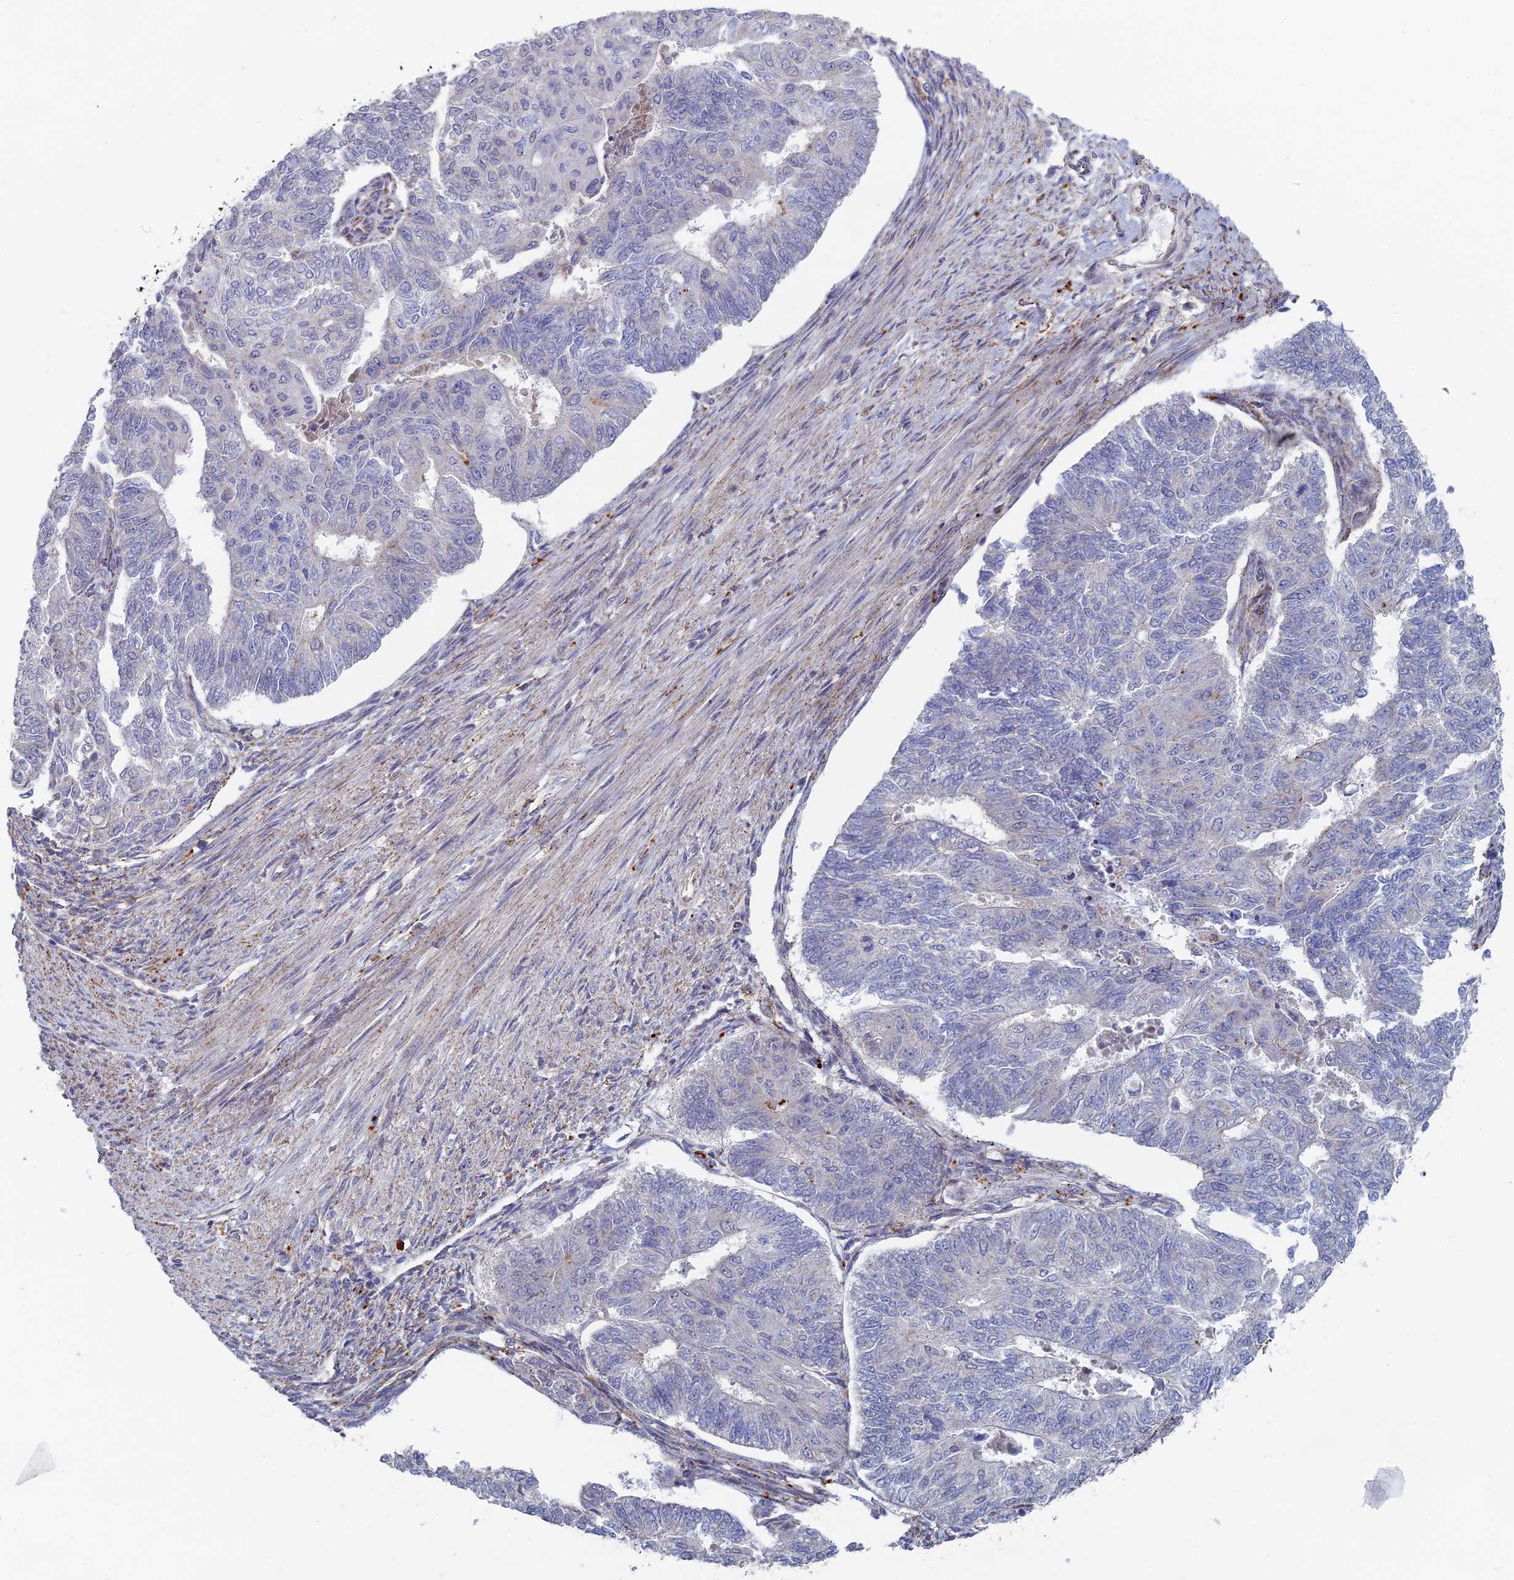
{"staining": {"intensity": "negative", "quantity": "none", "location": "none"}, "tissue": "endometrial cancer", "cell_type": "Tumor cells", "image_type": "cancer", "snomed": [{"axis": "morphology", "description": "Adenocarcinoma, NOS"}, {"axis": "topography", "description": "Endometrium"}], "caption": "An IHC photomicrograph of endometrial cancer is shown. There is no staining in tumor cells of endometrial cancer.", "gene": "FOXS1", "patient": {"sex": "female", "age": 32}}